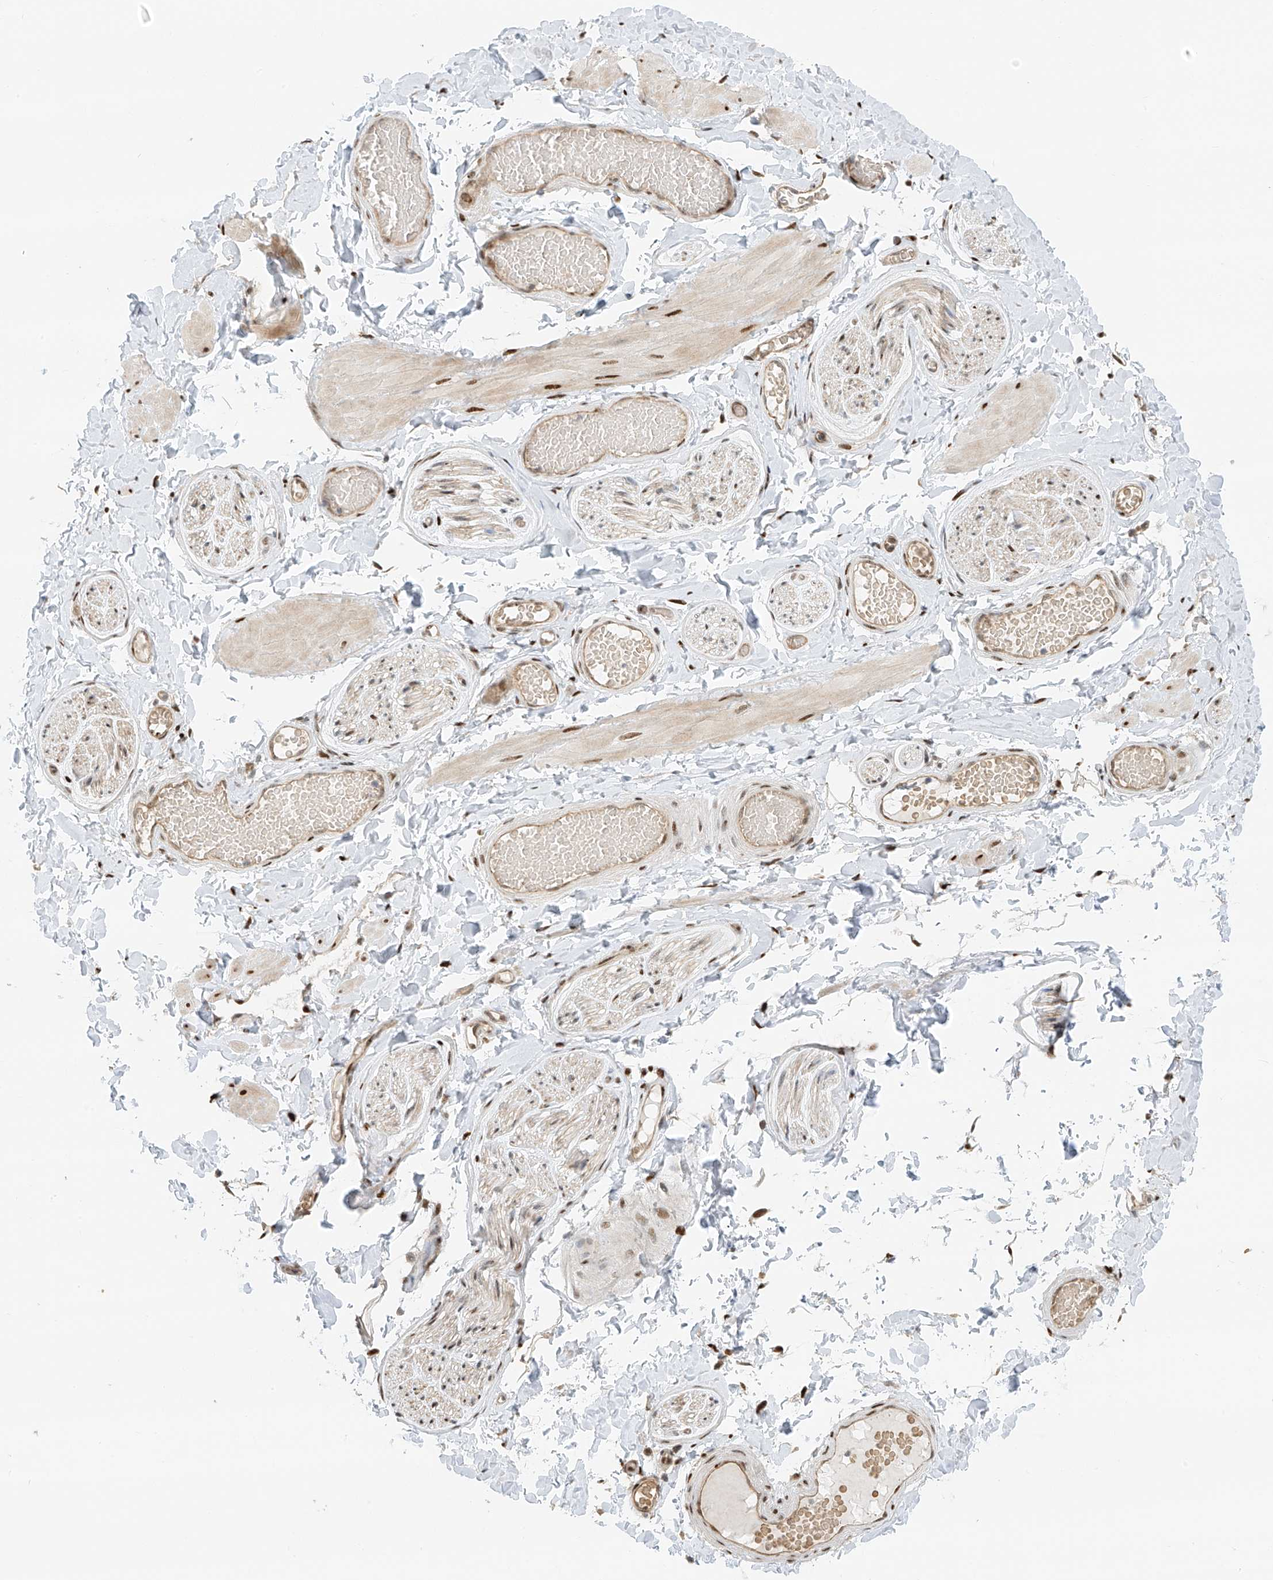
{"staining": {"intensity": "negative", "quantity": "none", "location": "none"}, "tissue": "adipose tissue", "cell_type": "Adipocytes", "image_type": "normal", "snomed": [{"axis": "morphology", "description": "Normal tissue, NOS"}, {"axis": "topography", "description": "Adipose tissue"}, {"axis": "topography", "description": "Vascular tissue"}, {"axis": "topography", "description": "Peripheral nerve tissue"}], "caption": "IHC histopathology image of unremarkable adipose tissue stained for a protein (brown), which shows no positivity in adipocytes. The staining was performed using DAB to visualize the protein expression in brown, while the nuclei were stained in blue with hematoxylin (Magnification: 20x).", "gene": "ZNF514", "patient": {"sex": "male", "age": 25}}